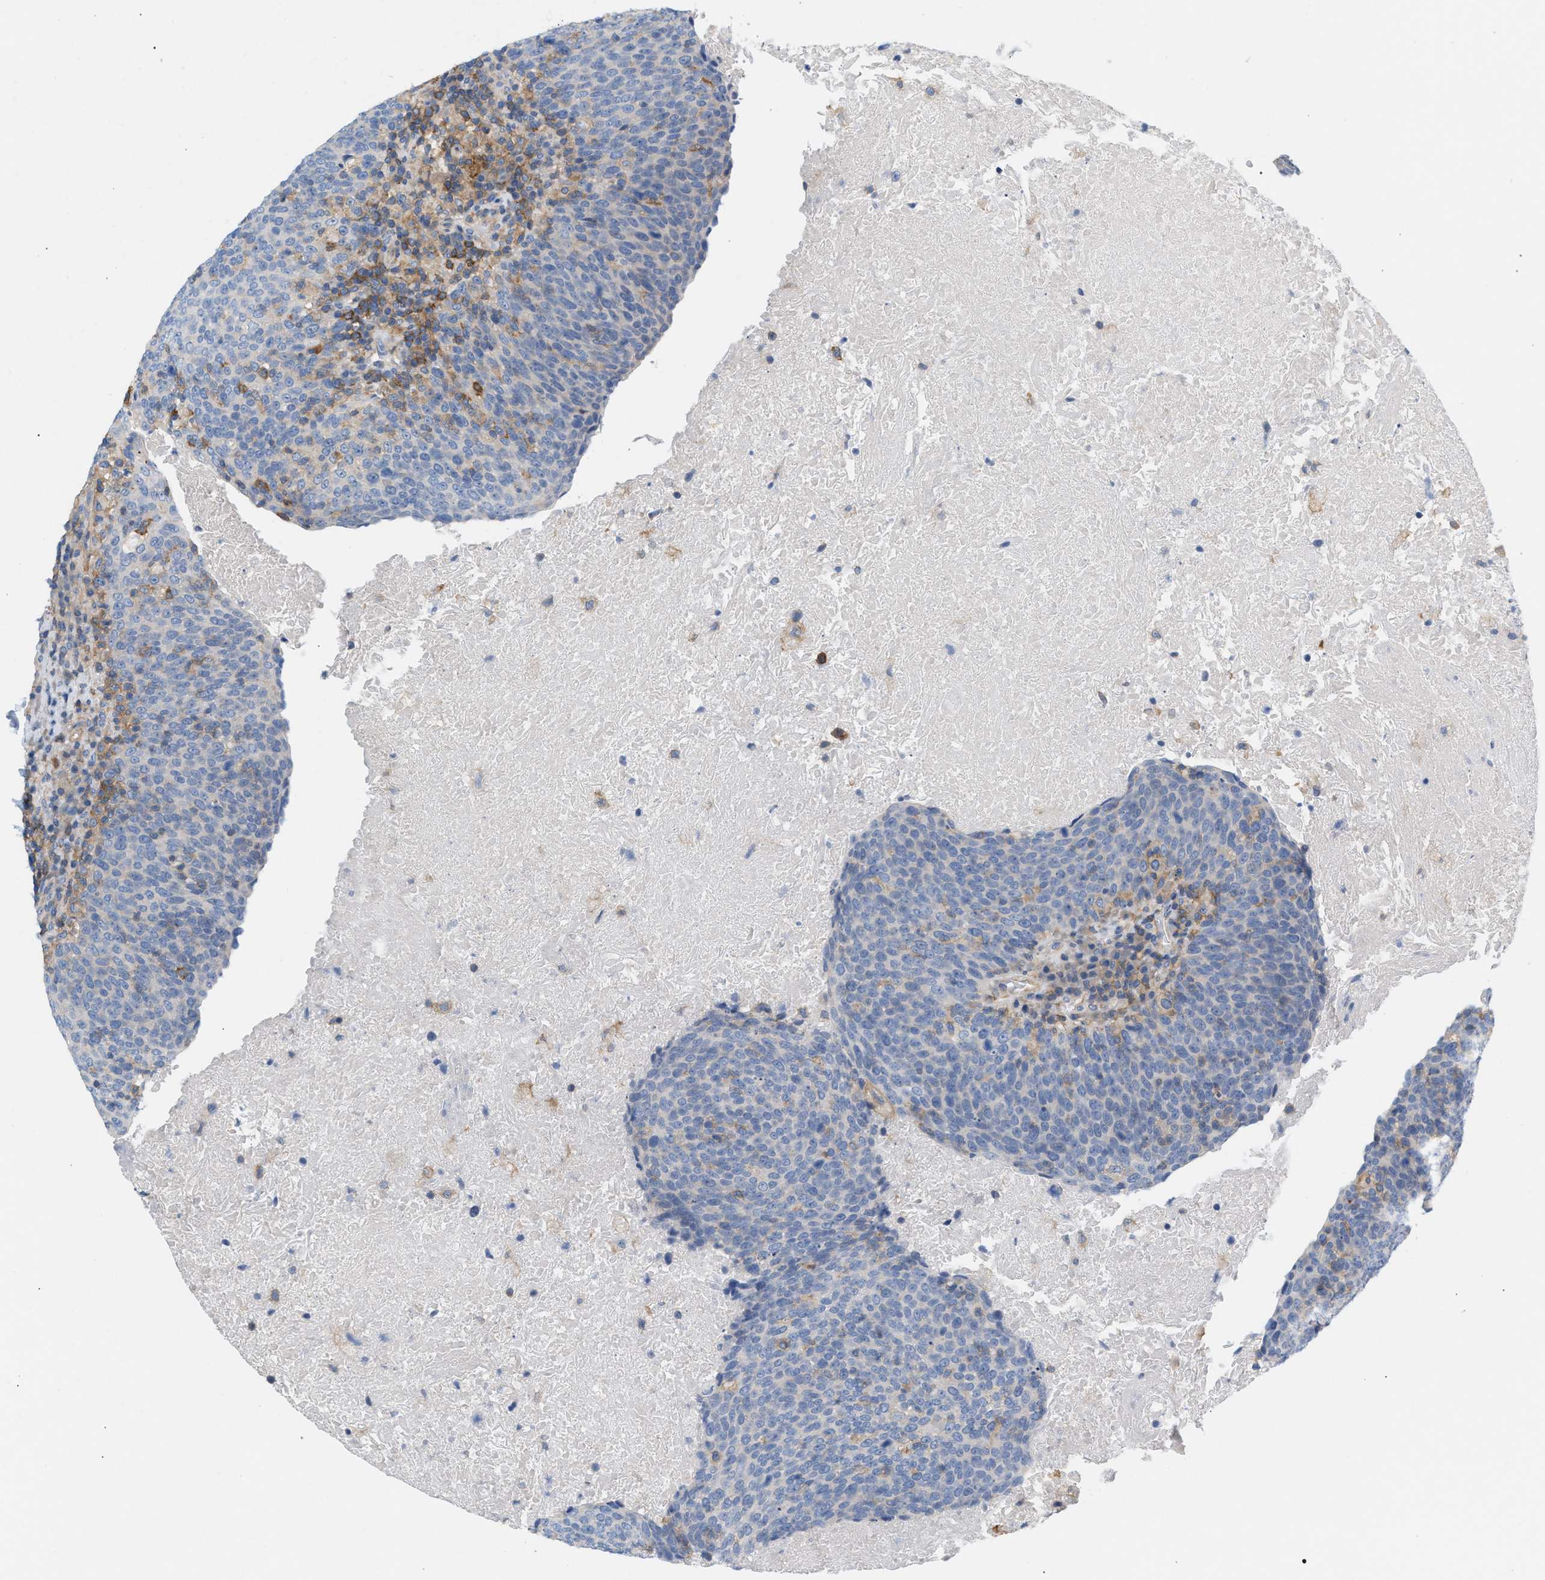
{"staining": {"intensity": "negative", "quantity": "none", "location": "none"}, "tissue": "head and neck cancer", "cell_type": "Tumor cells", "image_type": "cancer", "snomed": [{"axis": "morphology", "description": "Squamous cell carcinoma, NOS"}, {"axis": "morphology", "description": "Squamous cell carcinoma, metastatic, NOS"}, {"axis": "topography", "description": "Lymph node"}, {"axis": "topography", "description": "Head-Neck"}], "caption": "Micrograph shows no significant protein positivity in tumor cells of head and neck cancer.", "gene": "LRCH1", "patient": {"sex": "male", "age": 62}}